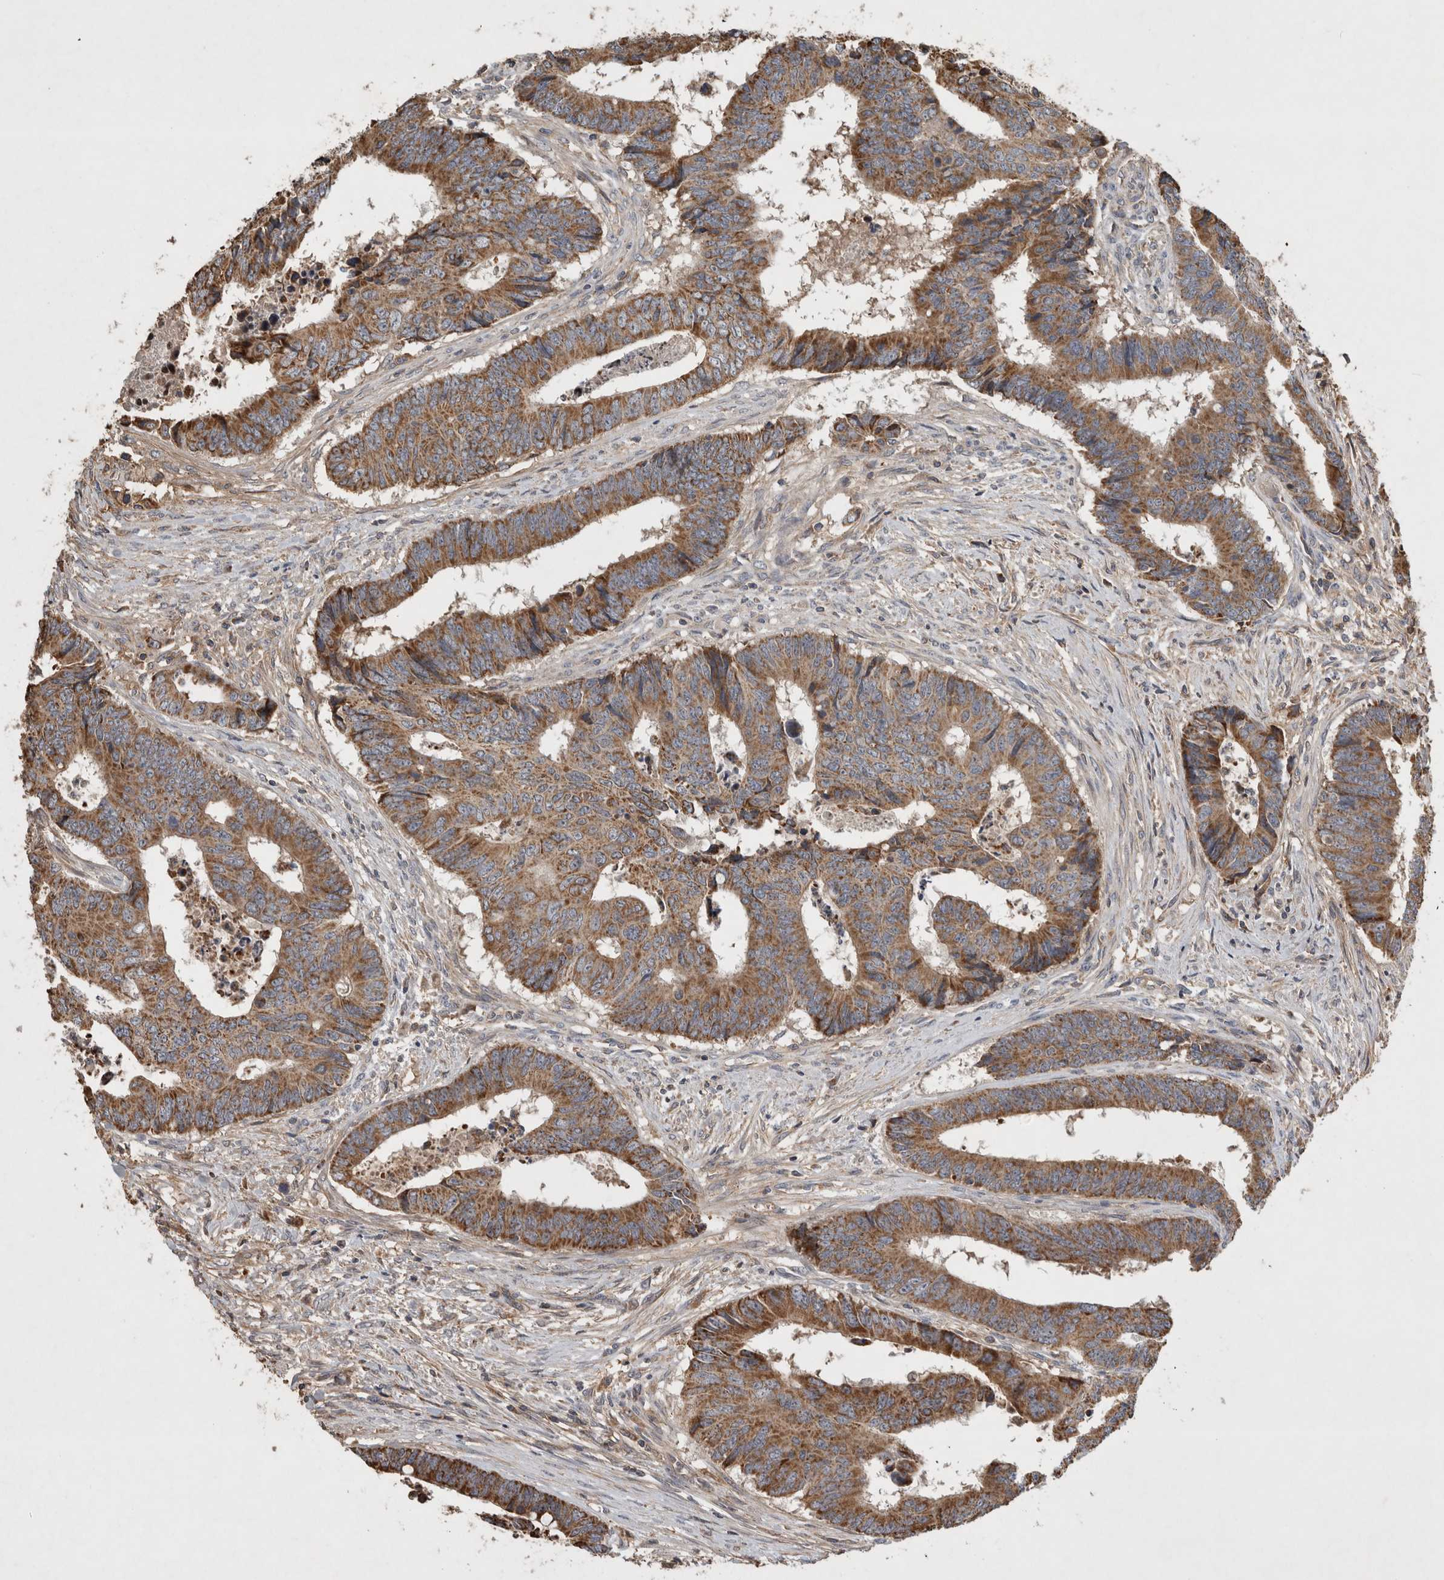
{"staining": {"intensity": "moderate", "quantity": ">75%", "location": "cytoplasmic/membranous"}, "tissue": "colorectal cancer", "cell_type": "Tumor cells", "image_type": "cancer", "snomed": [{"axis": "morphology", "description": "Adenocarcinoma, NOS"}, {"axis": "topography", "description": "Rectum"}], "caption": "A brown stain labels moderate cytoplasmic/membranous expression of a protein in human colorectal cancer (adenocarcinoma) tumor cells.", "gene": "SERAC1", "patient": {"sex": "male", "age": 84}}